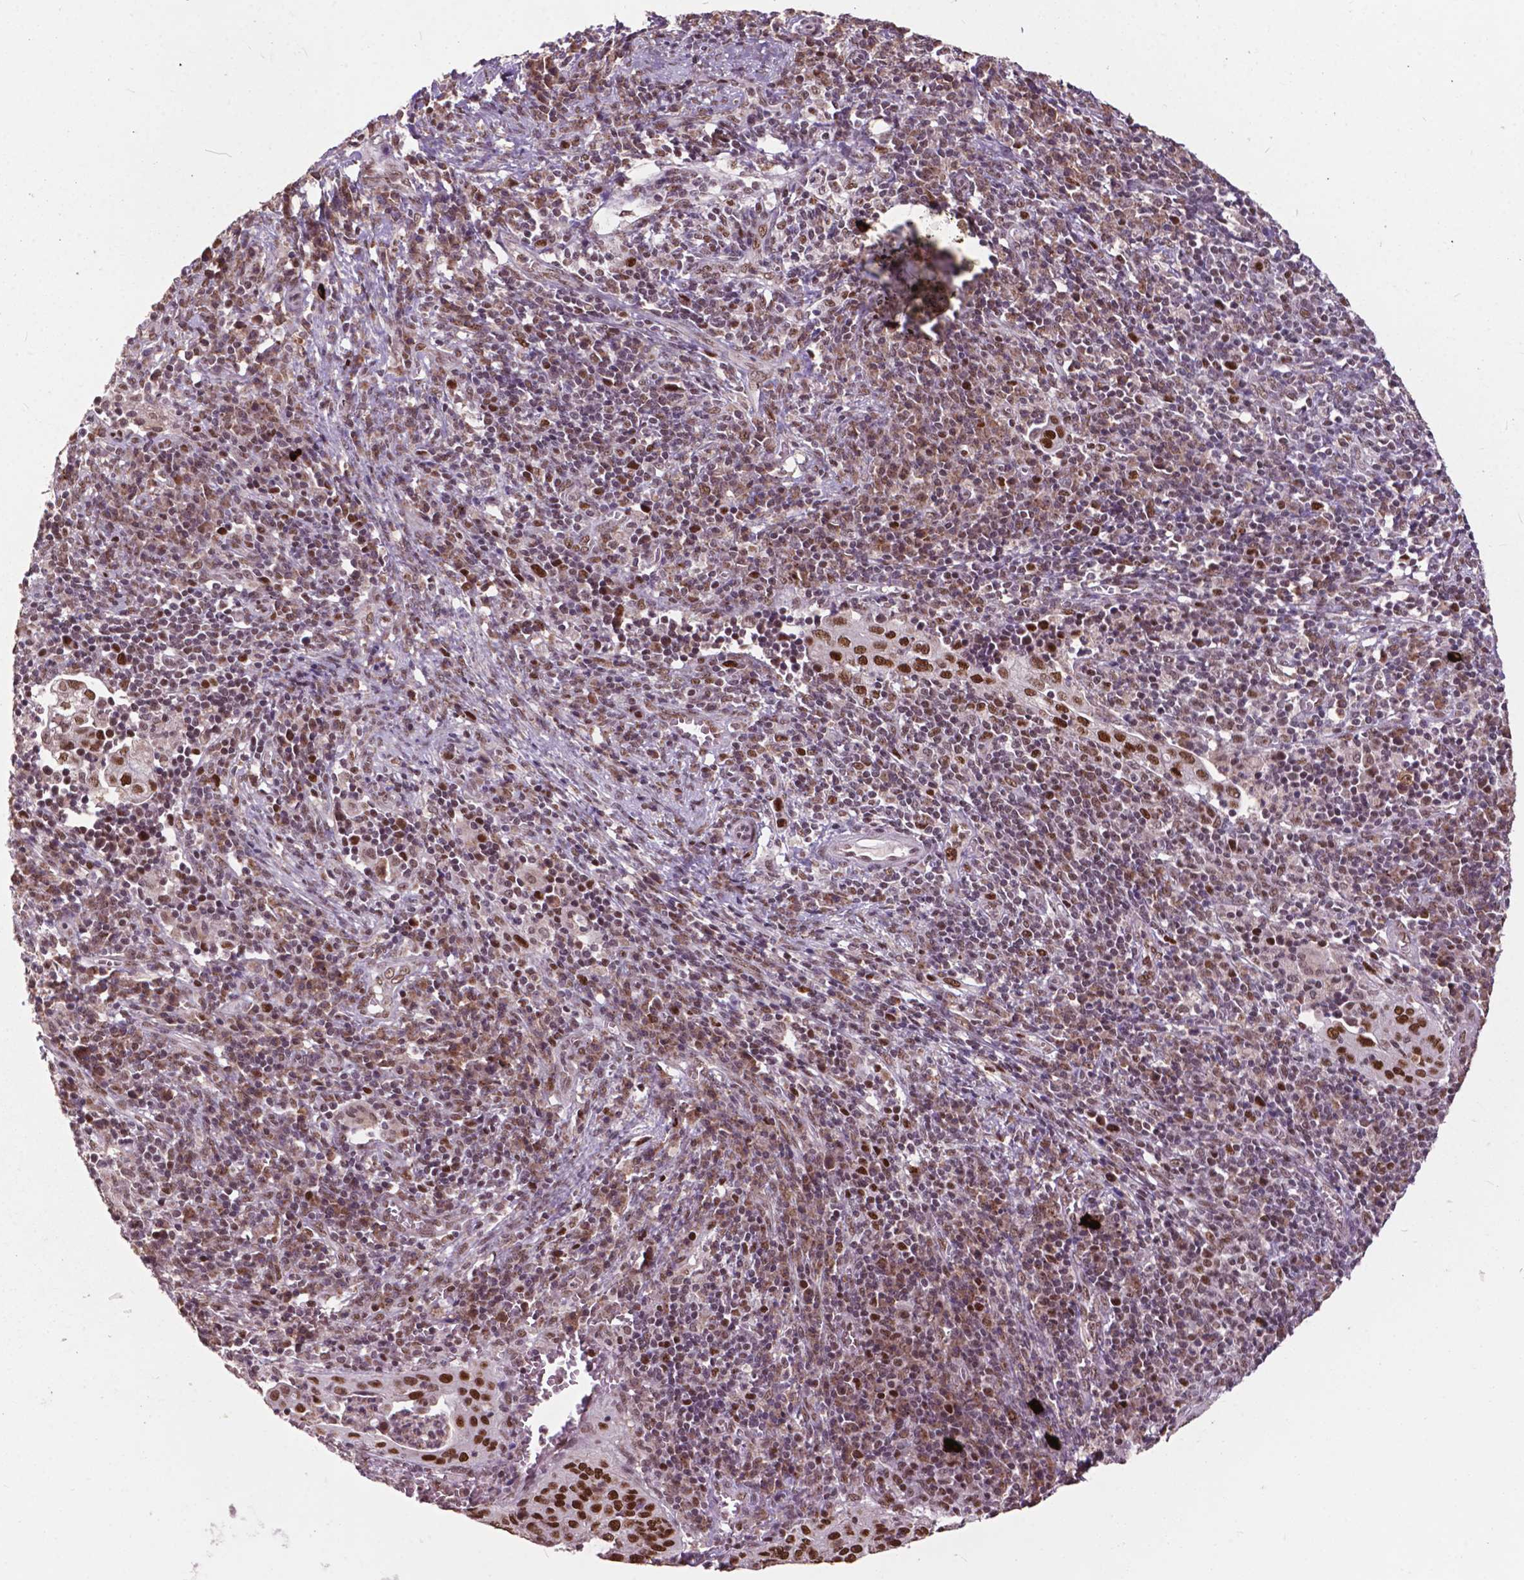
{"staining": {"intensity": "strong", "quantity": ">75%", "location": "nuclear"}, "tissue": "cervical cancer", "cell_type": "Tumor cells", "image_type": "cancer", "snomed": [{"axis": "morphology", "description": "Squamous cell carcinoma, NOS"}, {"axis": "topography", "description": "Cervix"}], "caption": "The micrograph shows immunohistochemical staining of cervical cancer. There is strong nuclear expression is identified in approximately >75% of tumor cells.", "gene": "MSH2", "patient": {"sex": "female", "age": 39}}